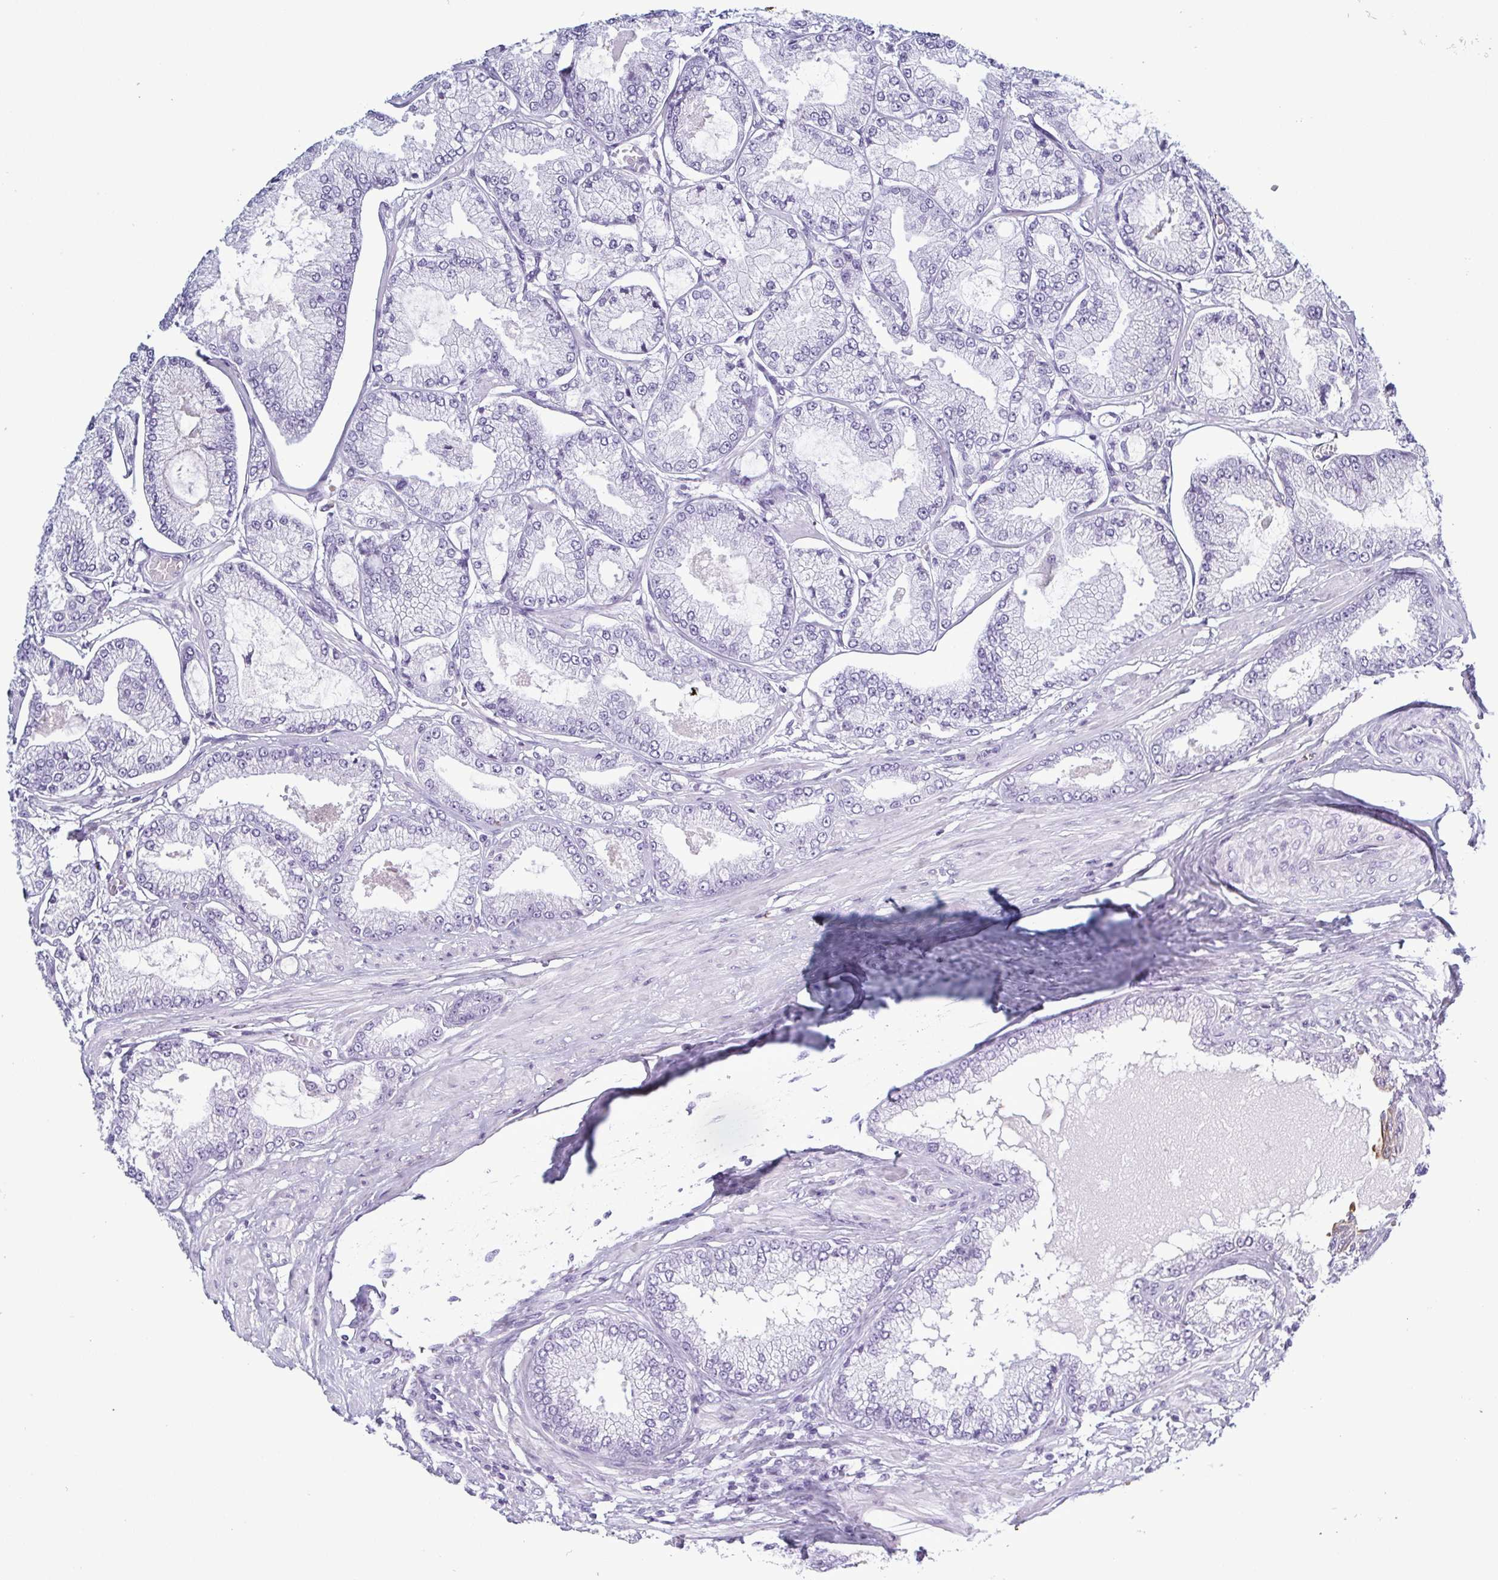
{"staining": {"intensity": "negative", "quantity": "none", "location": "none"}, "tissue": "prostate cancer", "cell_type": "Tumor cells", "image_type": "cancer", "snomed": [{"axis": "morphology", "description": "Adenocarcinoma, Low grade"}, {"axis": "topography", "description": "Prostate"}], "caption": "Photomicrograph shows no protein expression in tumor cells of prostate cancer tissue.", "gene": "KRT10", "patient": {"sex": "male", "age": 55}}